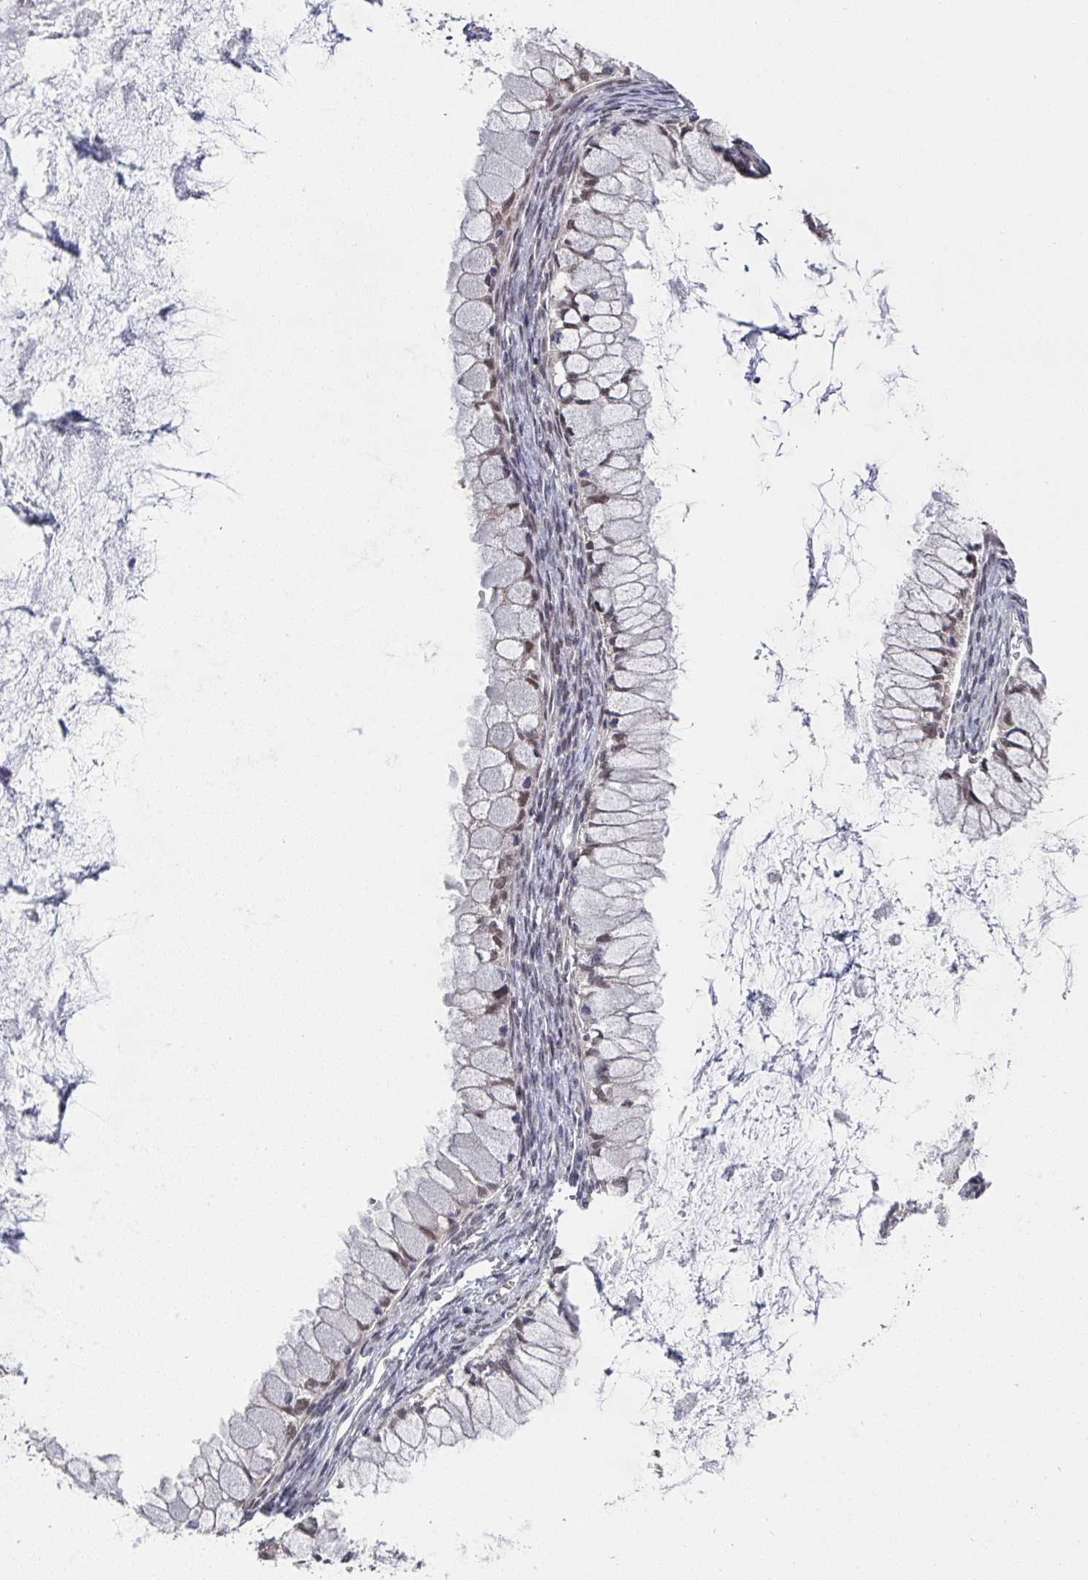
{"staining": {"intensity": "moderate", "quantity": ">75%", "location": "nuclear"}, "tissue": "ovarian cancer", "cell_type": "Tumor cells", "image_type": "cancer", "snomed": [{"axis": "morphology", "description": "Cystadenocarcinoma, mucinous, NOS"}, {"axis": "topography", "description": "Ovary"}], "caption": "Approximately >75% of tumor cells in human ovarian cancer display moderate nuclear protein positivity as visualized by brown immunohistochemical staining.", "gene": "JMJD1C", "patient": {"sex": "female", "age": 34}}